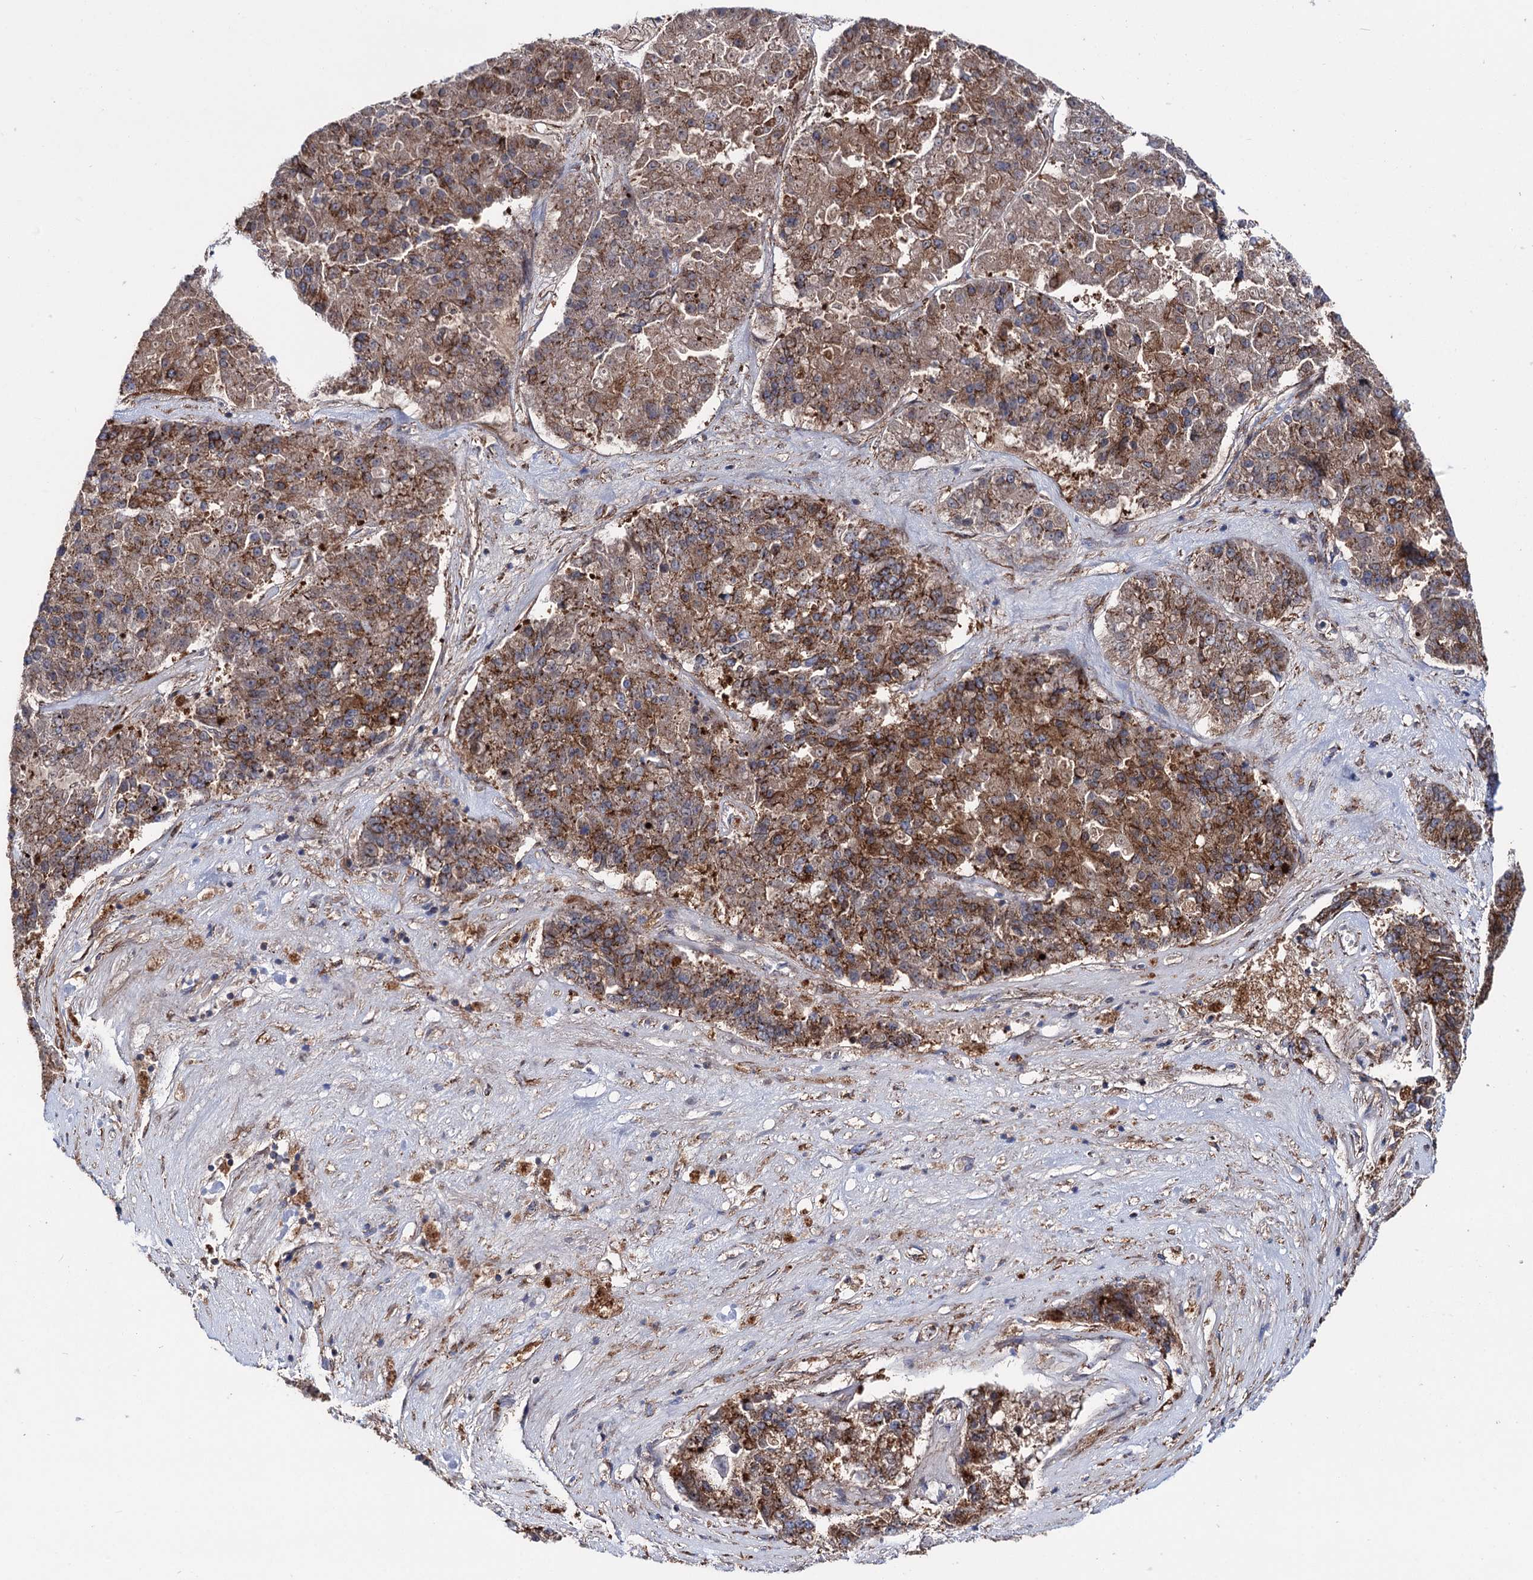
{"staining": {"intensity": "strong", "quantity": ">75%", "location": "cytoplasmic/membranous"}, "tissue": "pancreatic cancer", "cell_type": "Tumor cells", "image_type": "cancer", "snomed": [{"axis": "morphology", "description": "Adenocarcinoma, NOS"}, {"axis": "topography", "description": "Pancreas"}], "caption": "A histopathology image showing strong cytoplasmic/membranous positivity in about >75% of tumor cells in pancreatic adenocarcinoma, as visualized by brown immunohistochemical staining.", "gene": "DEF6", "patient": {"sex": "male", "age": 50}}